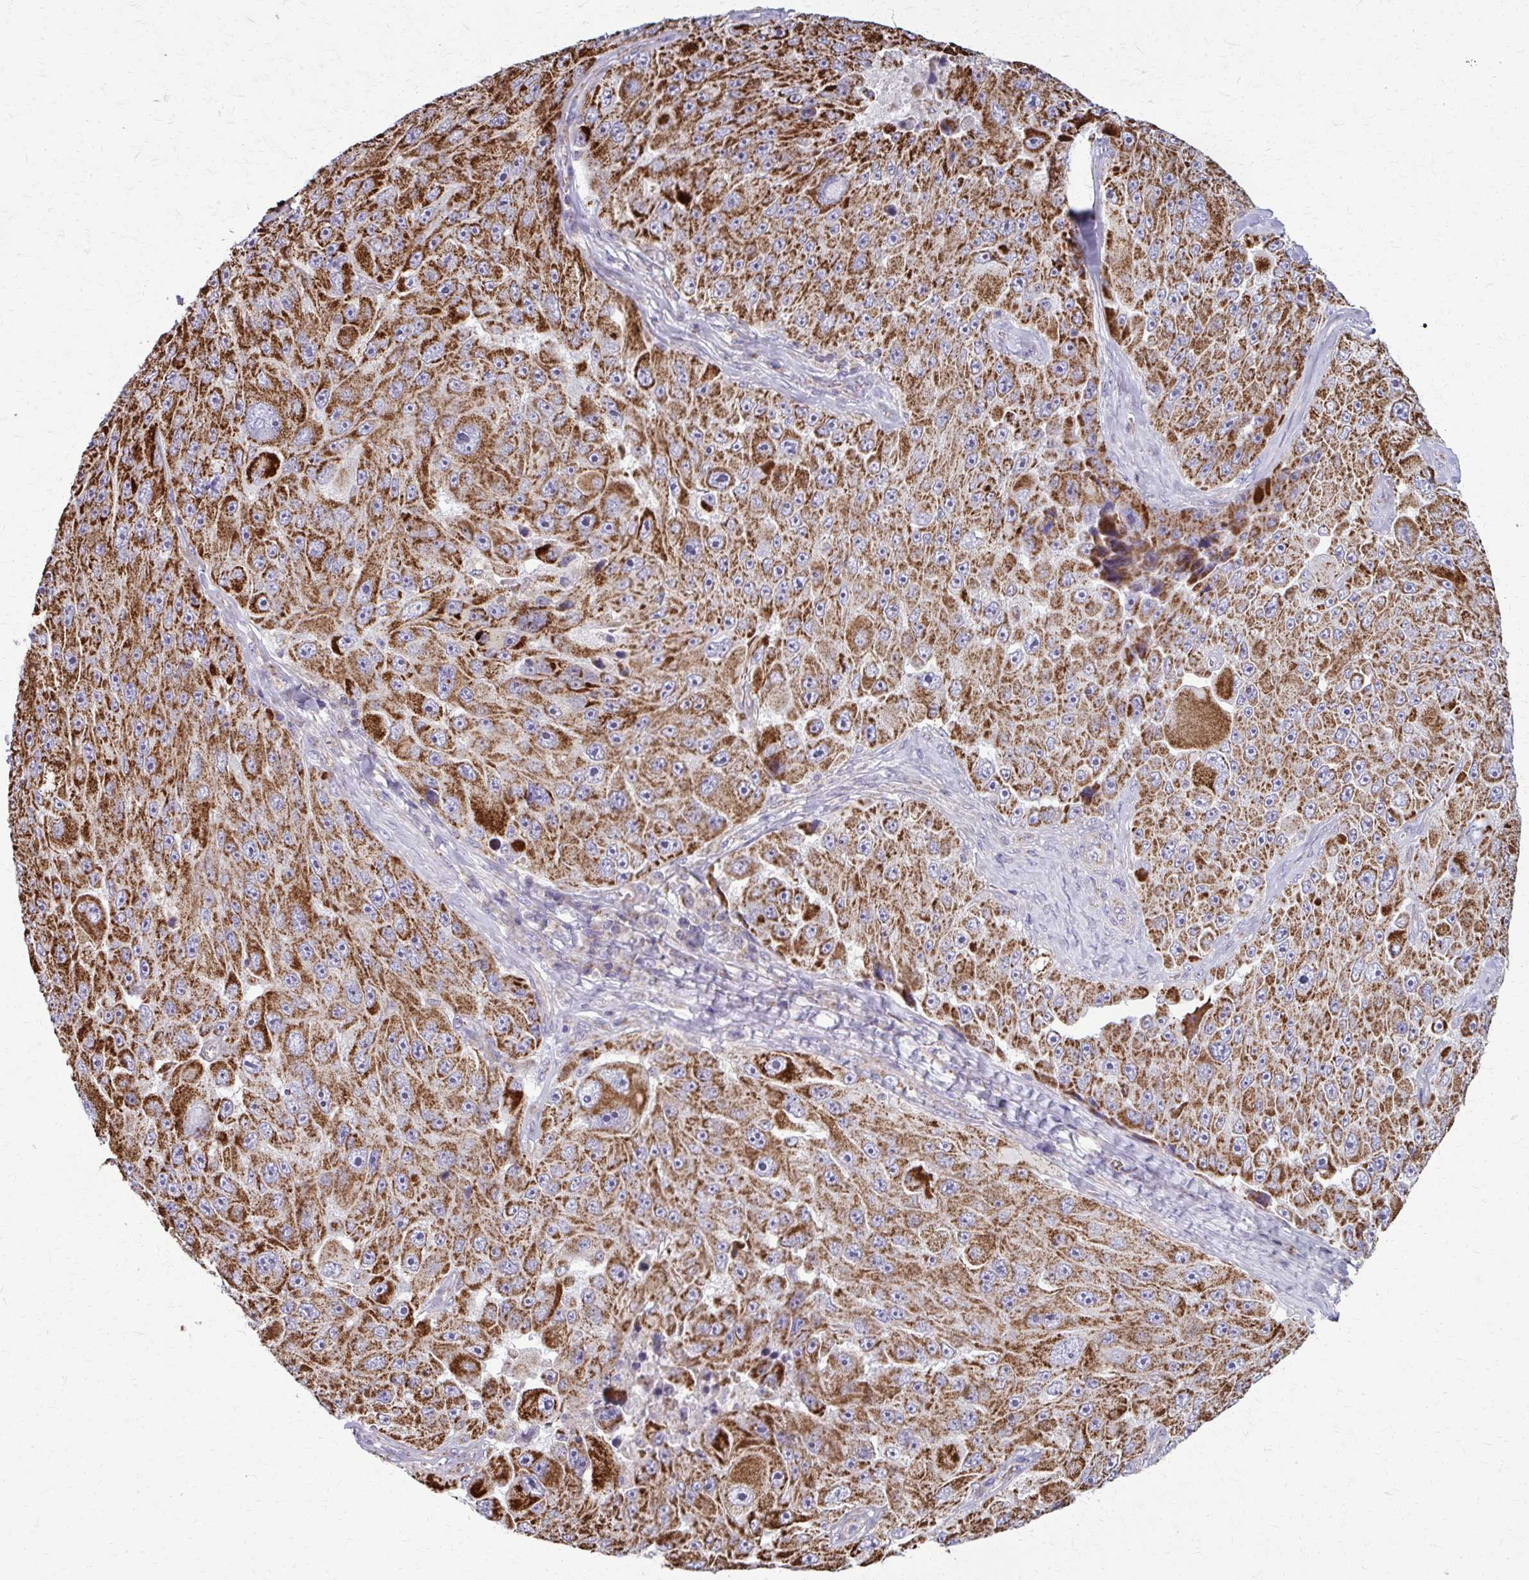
{"staining": {"intensity": "strong", "quantity": ">75%", "location": "cytoplasmic/membranous"}, "tissue": "melanoma", "cell_type": "Tumor cells", "image_type": "cancer", "snomed": [{"axis": "morphology", "description": "Malignant melanoma, Metastatic site"}, {"axis": "topography", "description": "Lymph node"}], "caption": "Brown immunohistochemical staining in human melanoma demonstrates strong cytoplasmic/membranous staining in about >75% of tumor cells.", "gene": "TVP23A", "patient": {"sex": "male", "age": 62}}